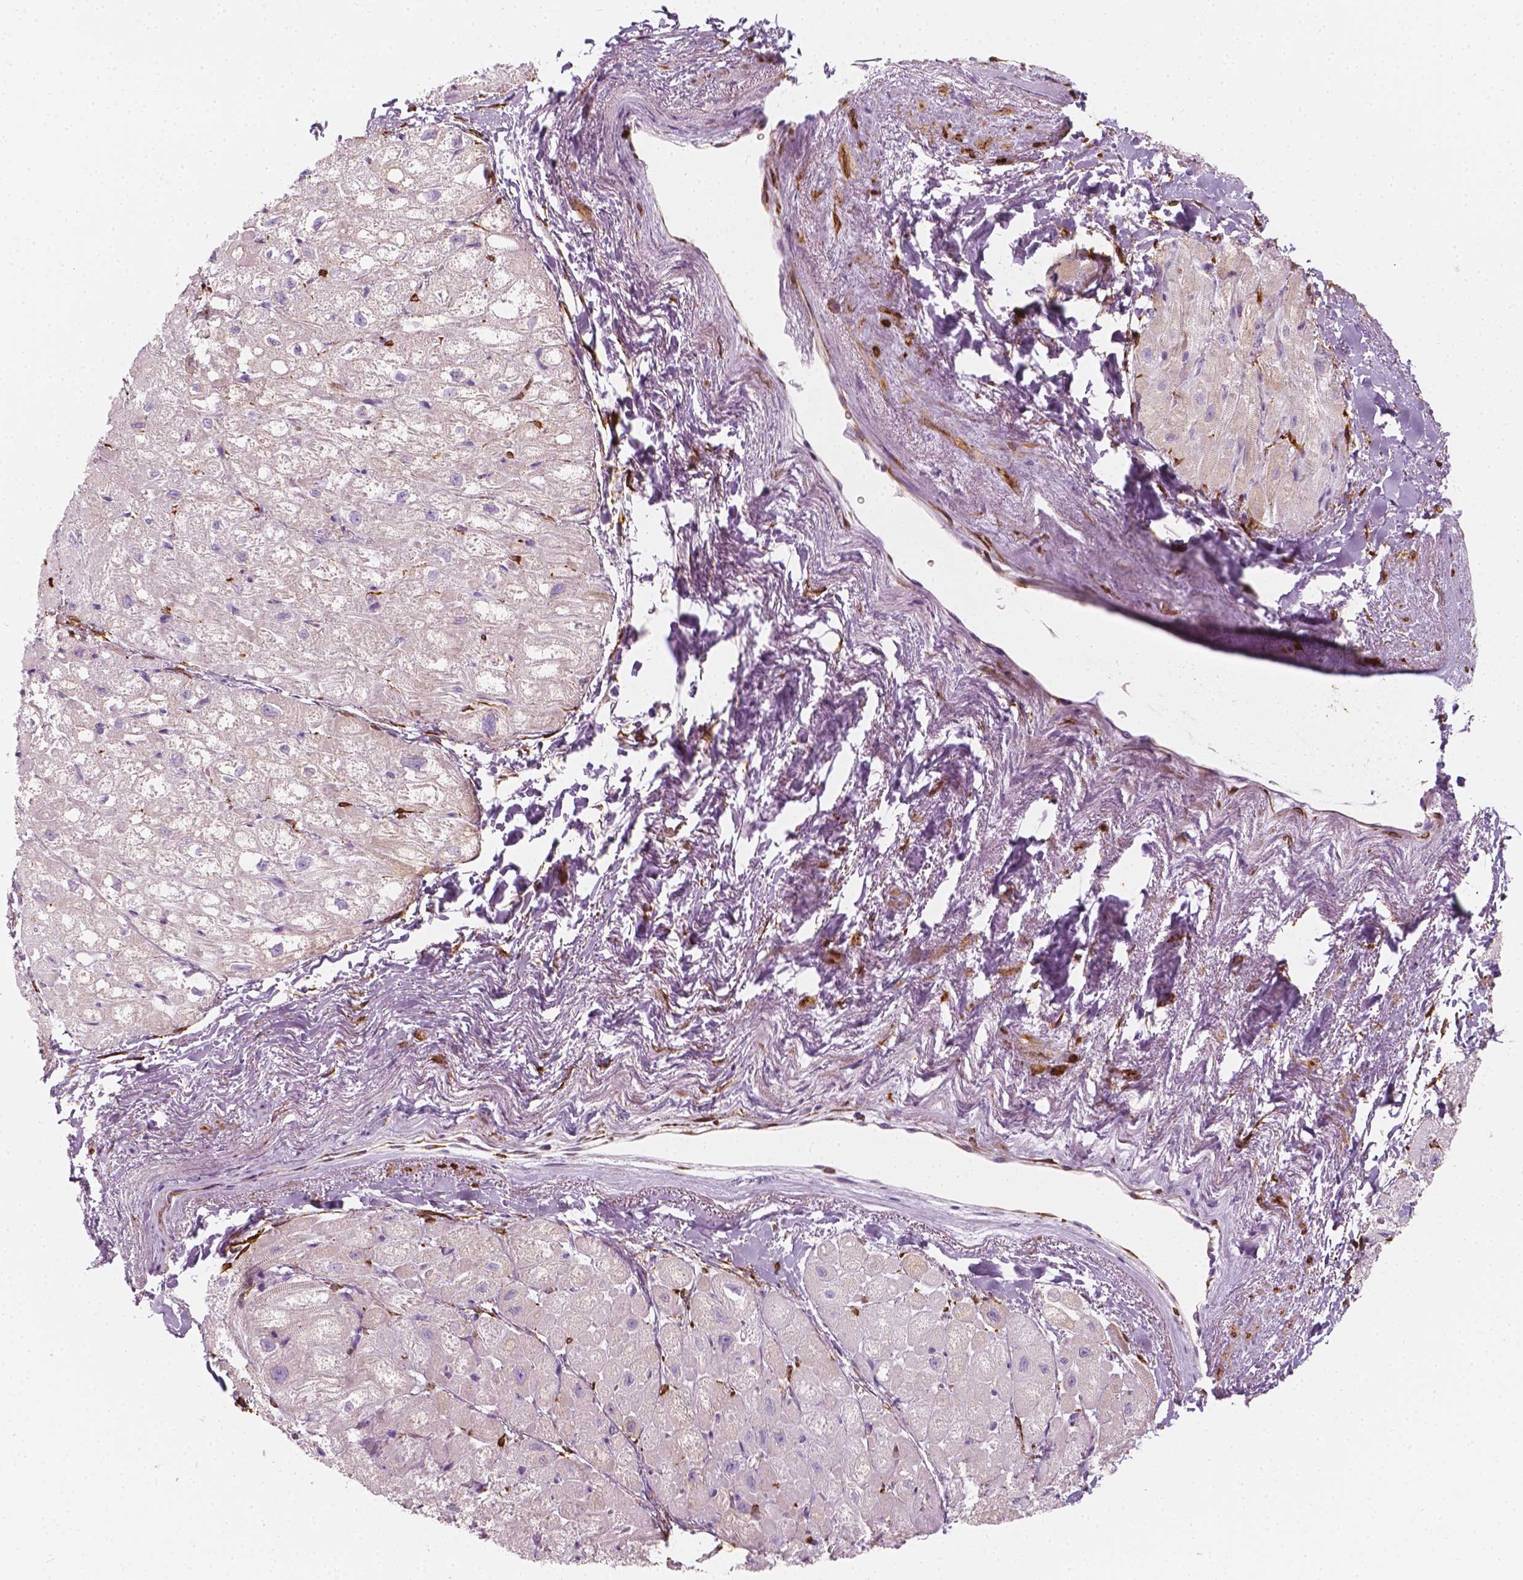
{"staining": {"intensity": "negative", "quantity": "none", "location": "none"}, "tissue": "heart muscle", "cell_type": "Cardiomyocytes", "image_type": "normal", "snomed": [{"axis": "morphology", "description": "Normal tissue, NOS"}, {"axis": "topography", "description": "Heart"}], "caption": "Cardiomyocytes show no significant protein staining in benign heart muscle. The staining was performed using DAB to visualize the protein expression in brown, while the nuclei were stained in blue with hematoxylin (Magnification: 20x).", "gene": "CES1", "patient": {"sex": "female", "age": 69}}